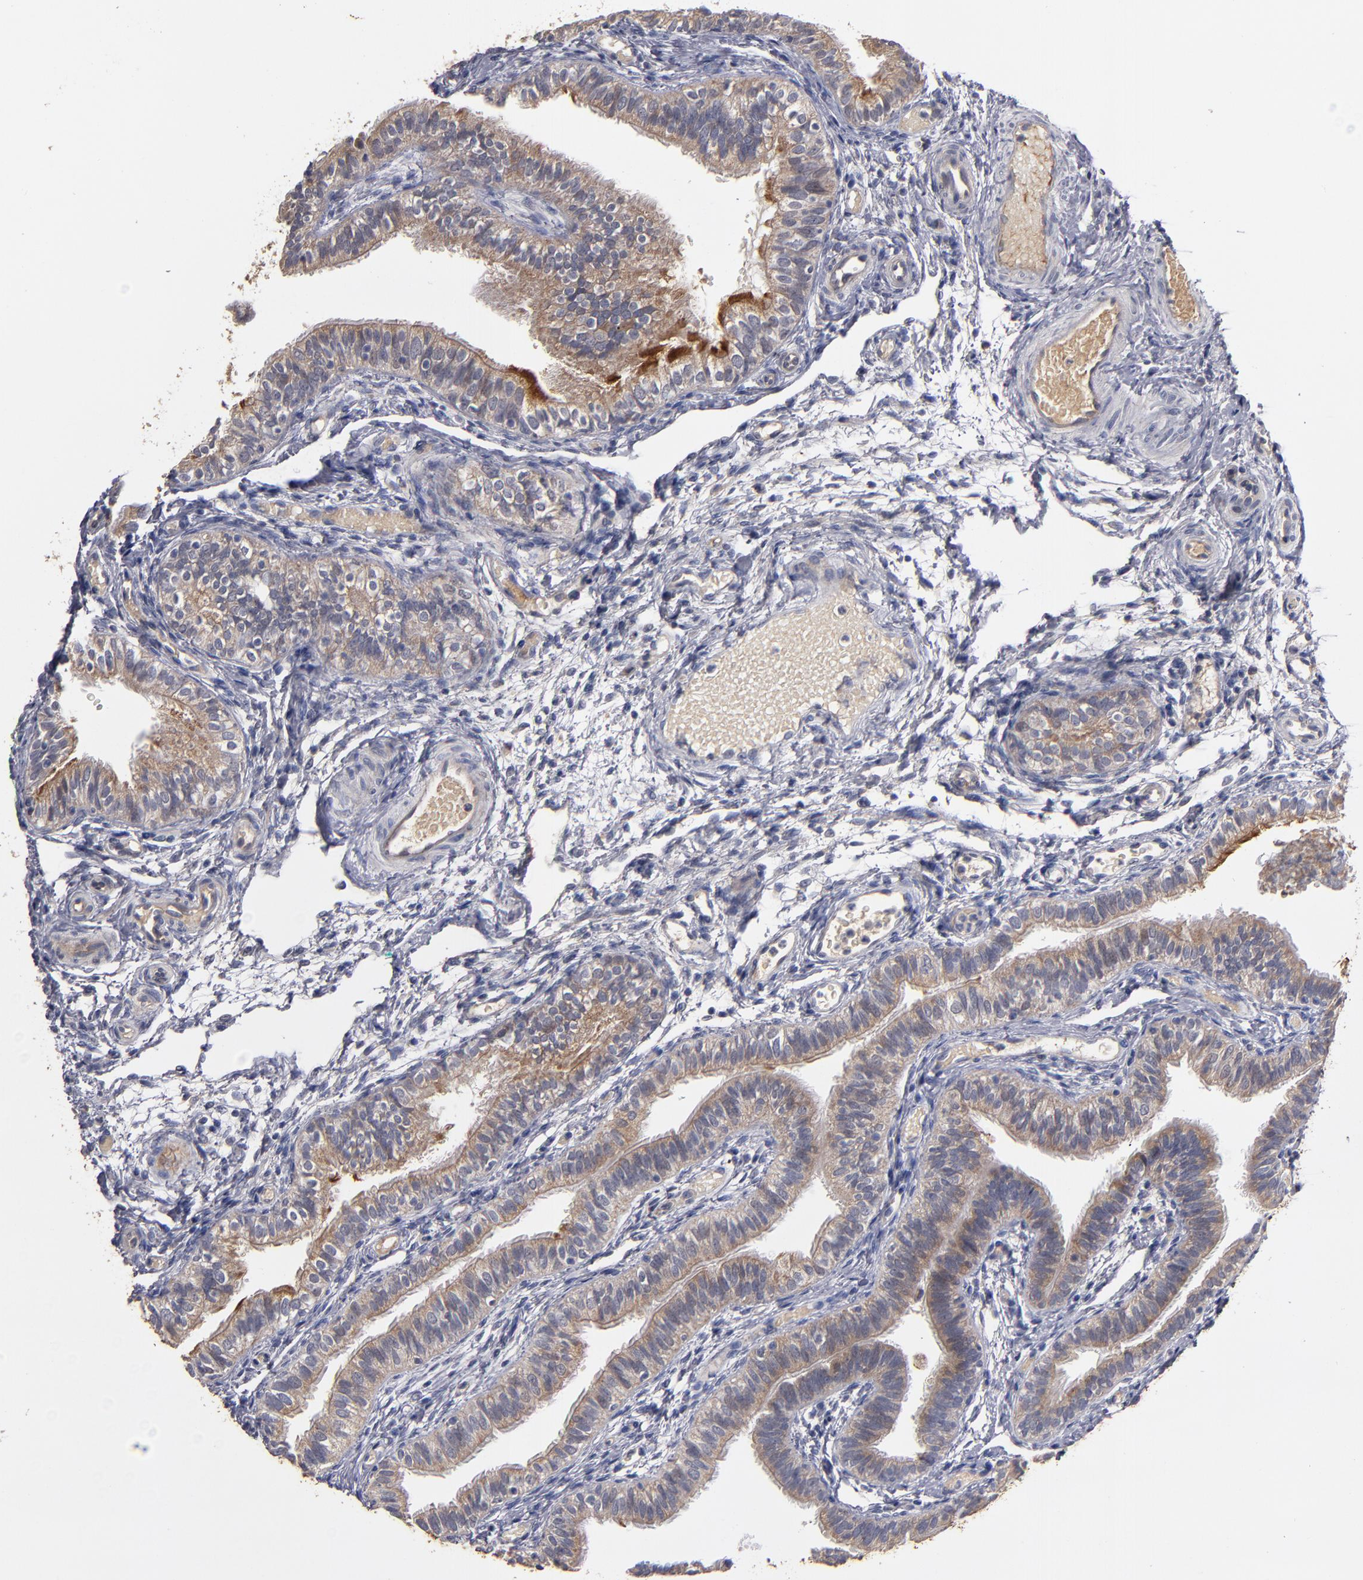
{"staining": {"intensity": "moderate", "quantity": ">75%", "location": "cytoplasmic/membranous"}, "tissue": "fallopian tube", "cell_type": "Glandular cells", "image_type": "normal", "snomed": [{"axis": "morphology", "description": "Normal tissue, NOS"}, {"axis": "morphology", "description": "Dermoid, NOS"}, {"axis": "topography", "description": "Fallopian tube"}], "caption": "Immunohistochemical staining of normal human fallopian tube reveals medium levels of moderate cytoplasmic/membranous positivity in about >75% of glandular cells.", "gene": "EXD2", "patient": {"sex": "female", "age": 33}}